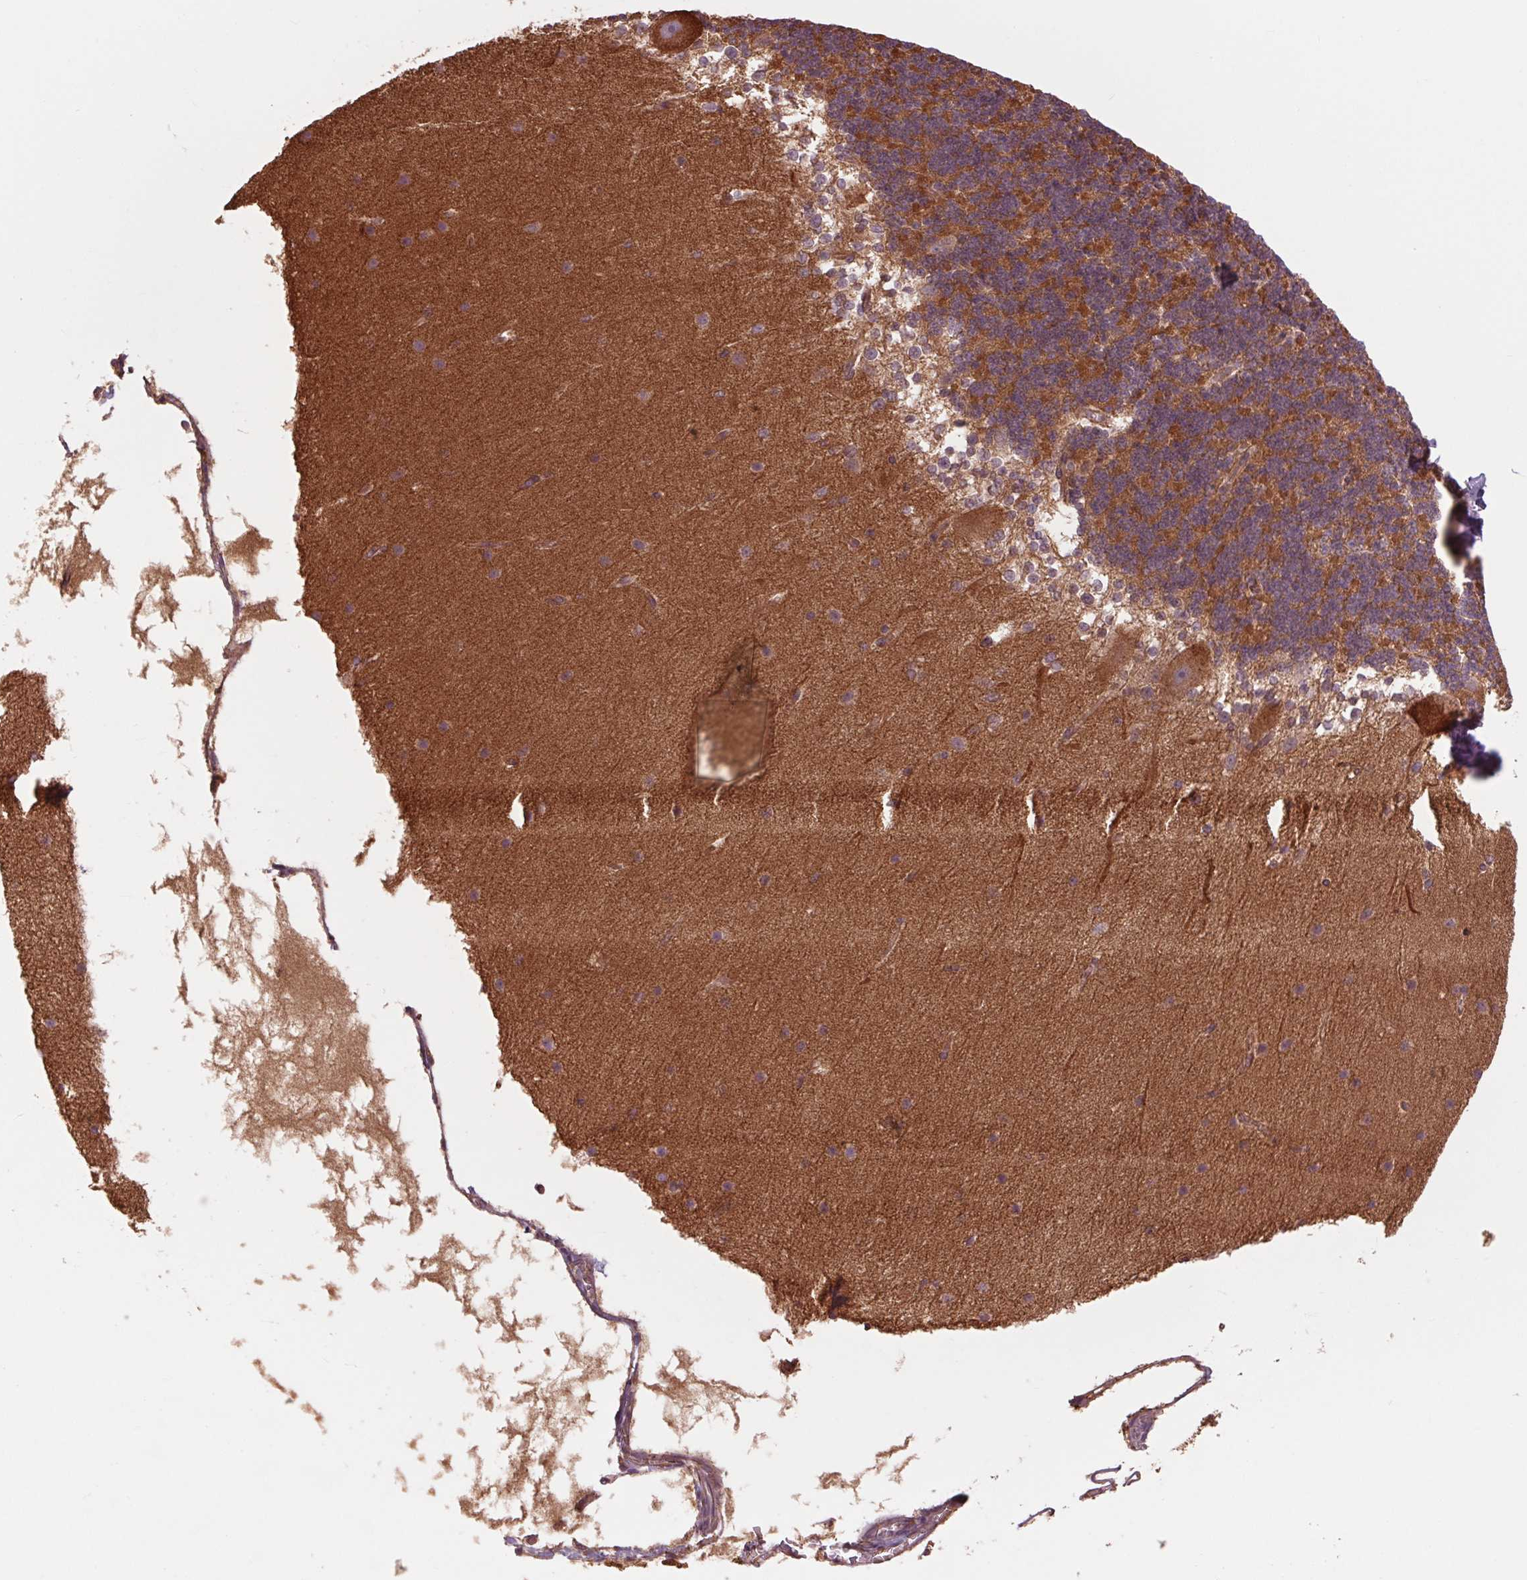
{"staining": {"intensity": "moderate", "quantity": ">75%", "location": "cytoplasmic/membranous"}, "tissue": "cerebellum", "cell_type": "Cells in granular layer", "image_type": "normal", "snomed": [{"axis": "morphology", "description": "Normal tissue, NOS"}, {"axis": "topography", "description": "Cerebellum"}], "caption": "Immunohistochemistry (IHC) photomicrograph of benign cerebellum: human cerebellum stained using IHC displays medium levels of moderate protein expression localized specifically in the cytoplasmic/membranous of cells in granular layer, appearing as a cytoplasmic/membranous brown color.", "gene": "SH3RF2", "patient": {"sex": "female", "age": 19}}